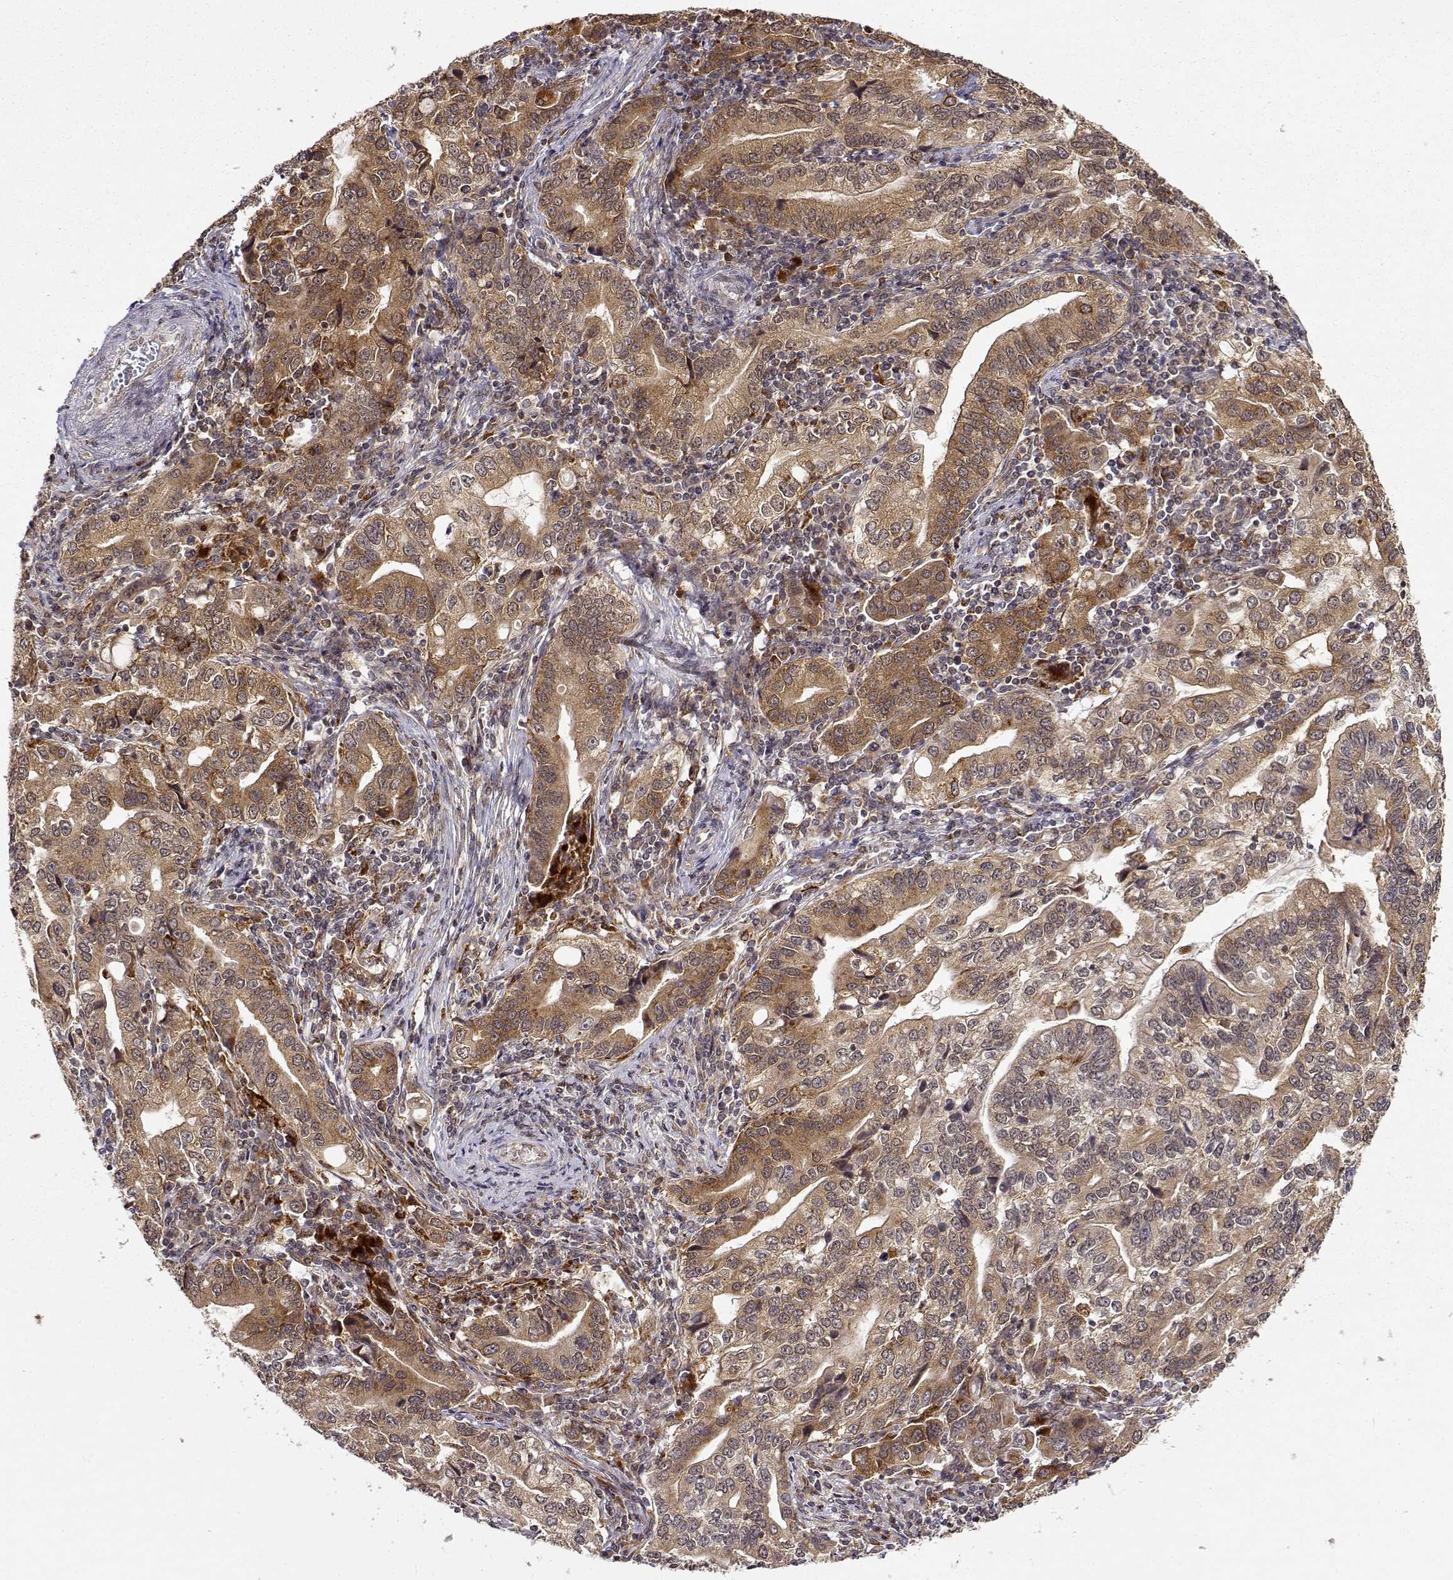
{"staining": {"intensity": "moderate", "quantity": ">75%", "location": "cytoplasmic/membranous"}, "tissue": "stomach cancer", "cell_type": "Tumor cells", "image_type": "cancer", "snomed": [{"axis": "morphology", "description": "Adenocarcinoma, NOS"}, {"axis": "topography", "description": "Stomach, lower"}], "caption": "Protein staining demonstrates moderate cytoplasmic/membranous staining in approximately >75% of tumor cells in stomach adenocarcinoma.", "gene": "RNF13", "patient": {"sex": "female", "age": 72}}